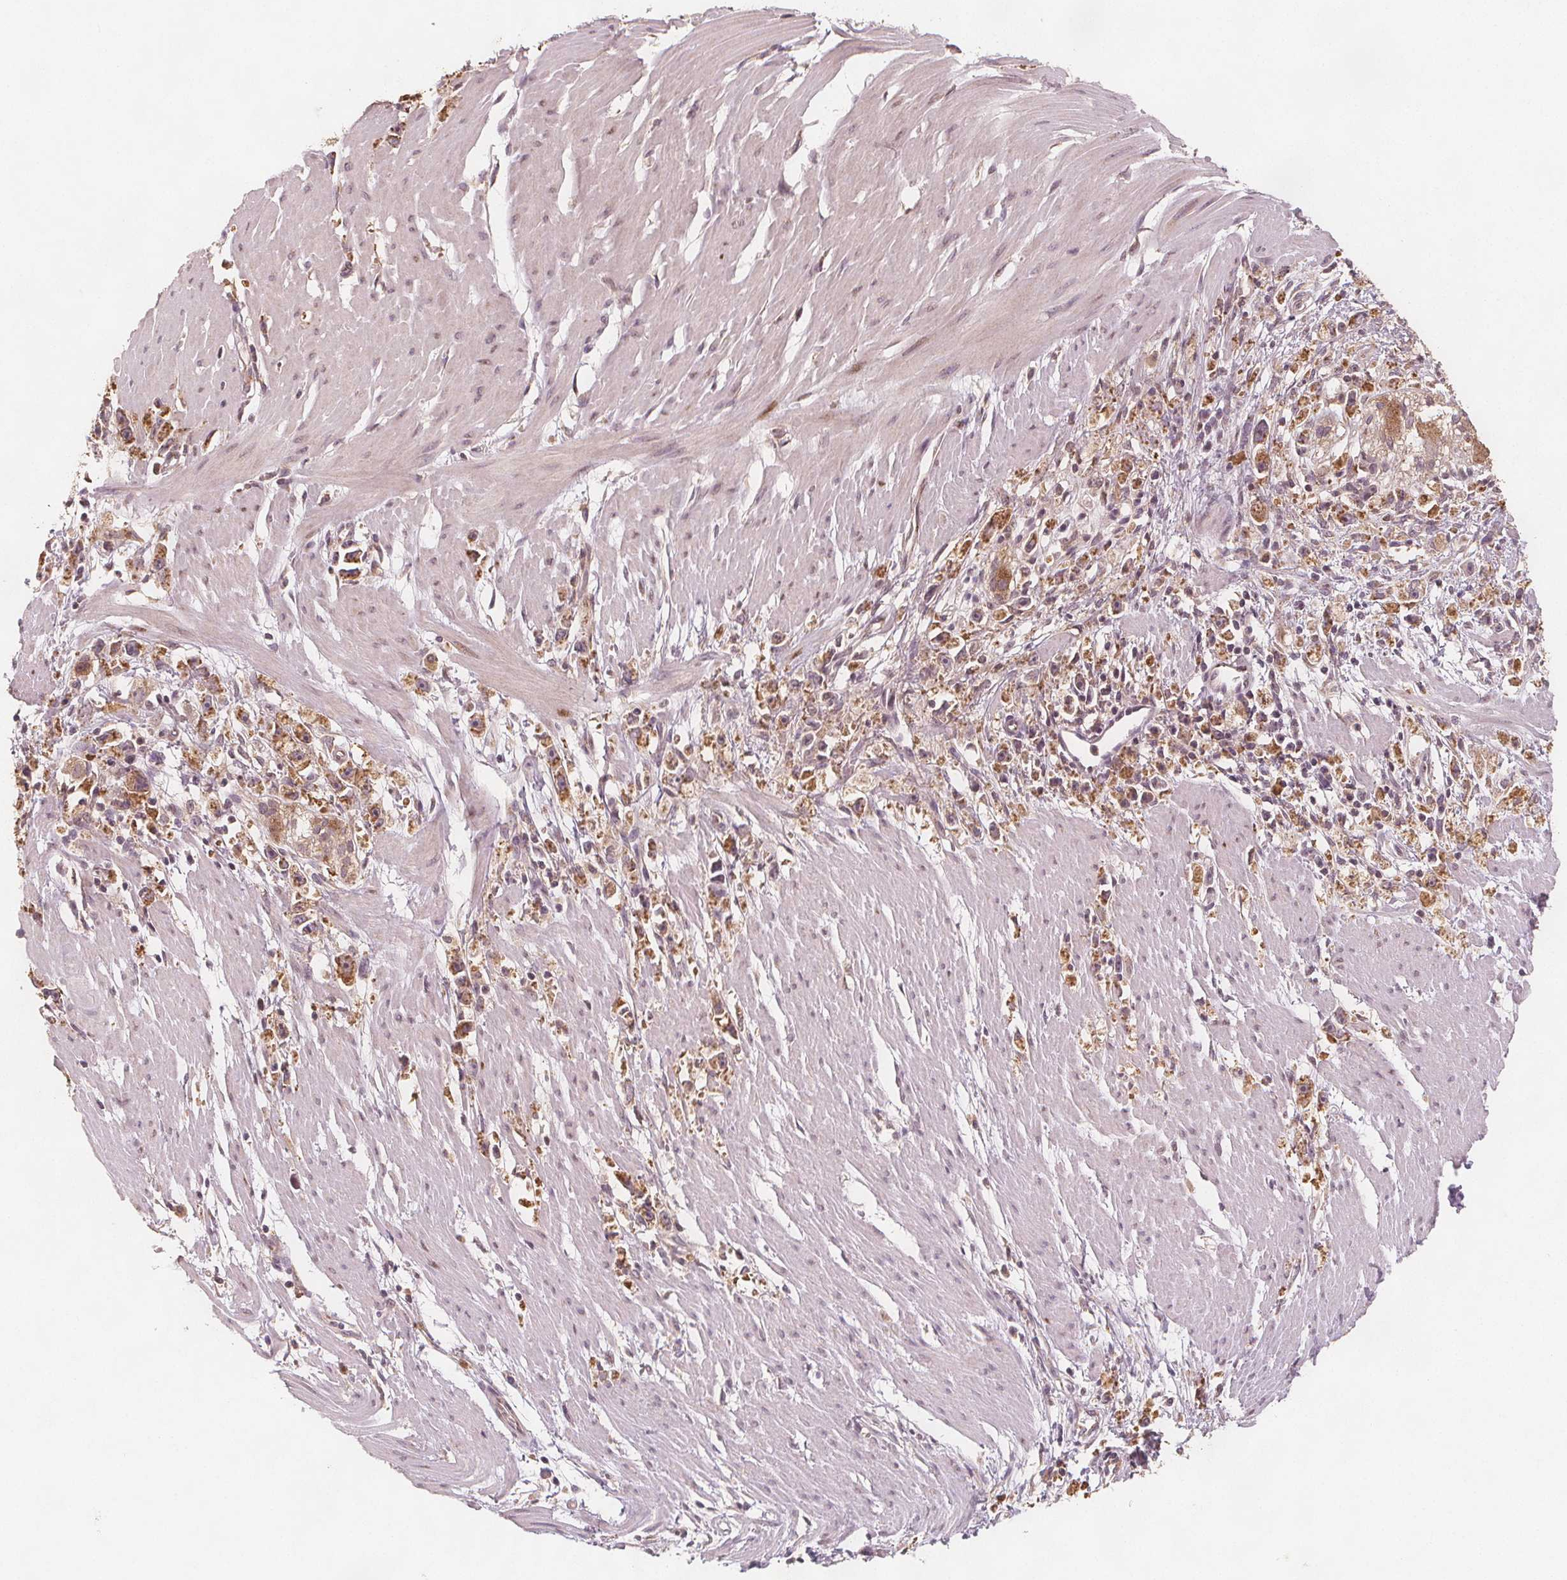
{"staining": {"intensity": "moderate", "quantity": "25%-75%", "location": "cytoplasmic/membranous"}, "tissue": "stomach cancer", "cell_type": "Tumor cells", "image_type": "cancer", "snomed": [{"axis": "morphology", "description": "Adenocarcinoma, NOS"}, {"axis": "topography", "description": "Stomach"}], "caption": "This micrograph shows stomach cancer (adenocarcinoma) stained with immunohistochemistry (IHC) to label a protein in brown. The cytoplasmic/membranous of tumor cells show moderate positivity for the protein. Nuclei are counter-stained blue.", "gene": "NCSTN", "patient": {"sex": "female", "age": 59}}